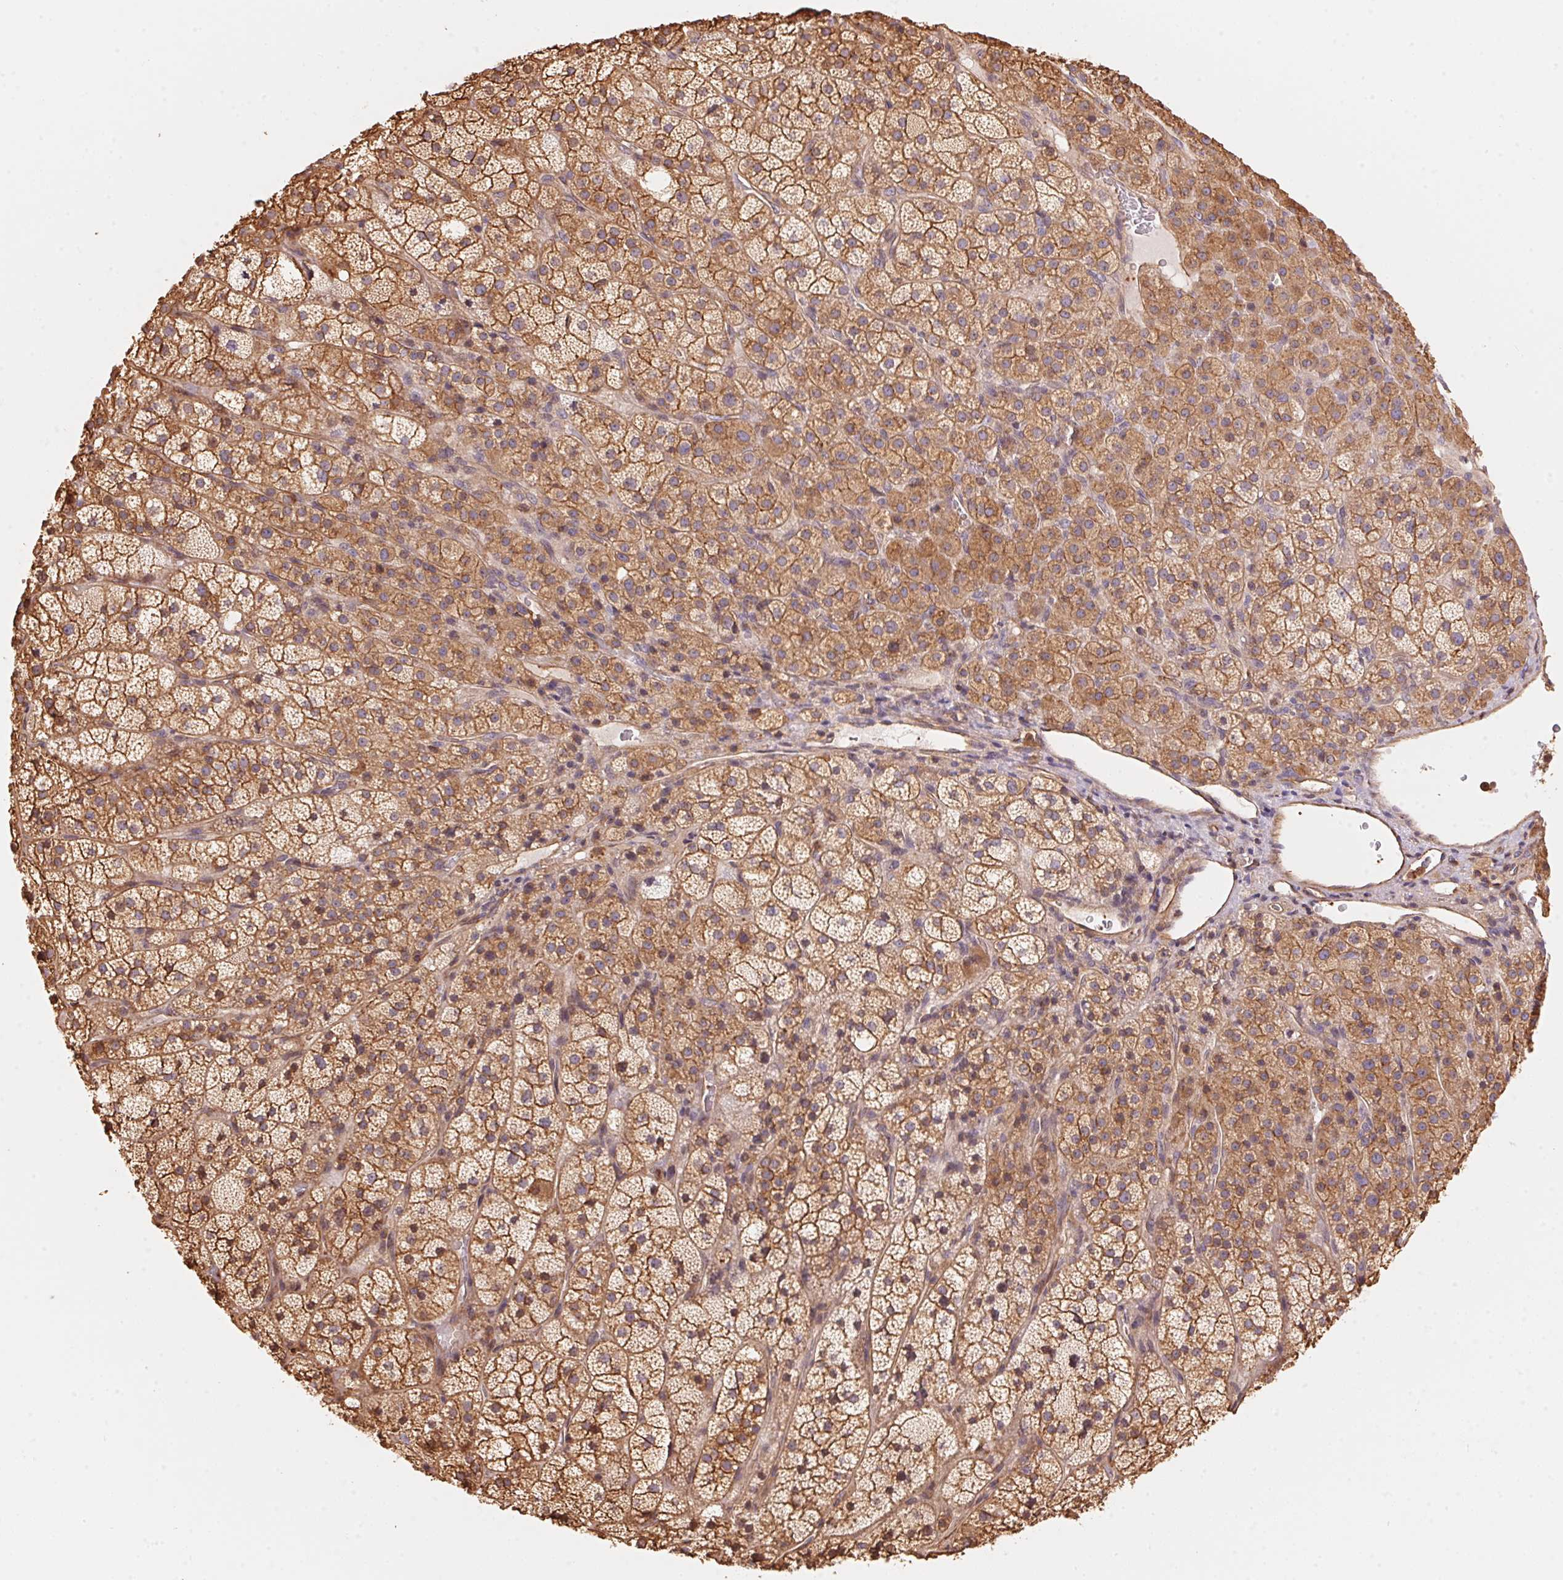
{"staining": {"intensity": "moderate", "quantity": ">75%", "location": "cytoplasmic/membranous"}, "tissue": "adrenal gland", "cell_type": "Glandular cells", "image_type": "normal", "snomed": [{"axis": "morphology", "description": "Normal tissue, NOS"}, {"axis": "topography", "description": "Adrenal gland"}], "caption": "Immunohistochemical staining of normal adrenal gland shows medium levels of moderate cytoplasmic/membranous expression in about >75% of glandular cells. Nuclei are stained in blue.", "gene": "FRAS1", "patient": {"sex": "female", "age": 60}}